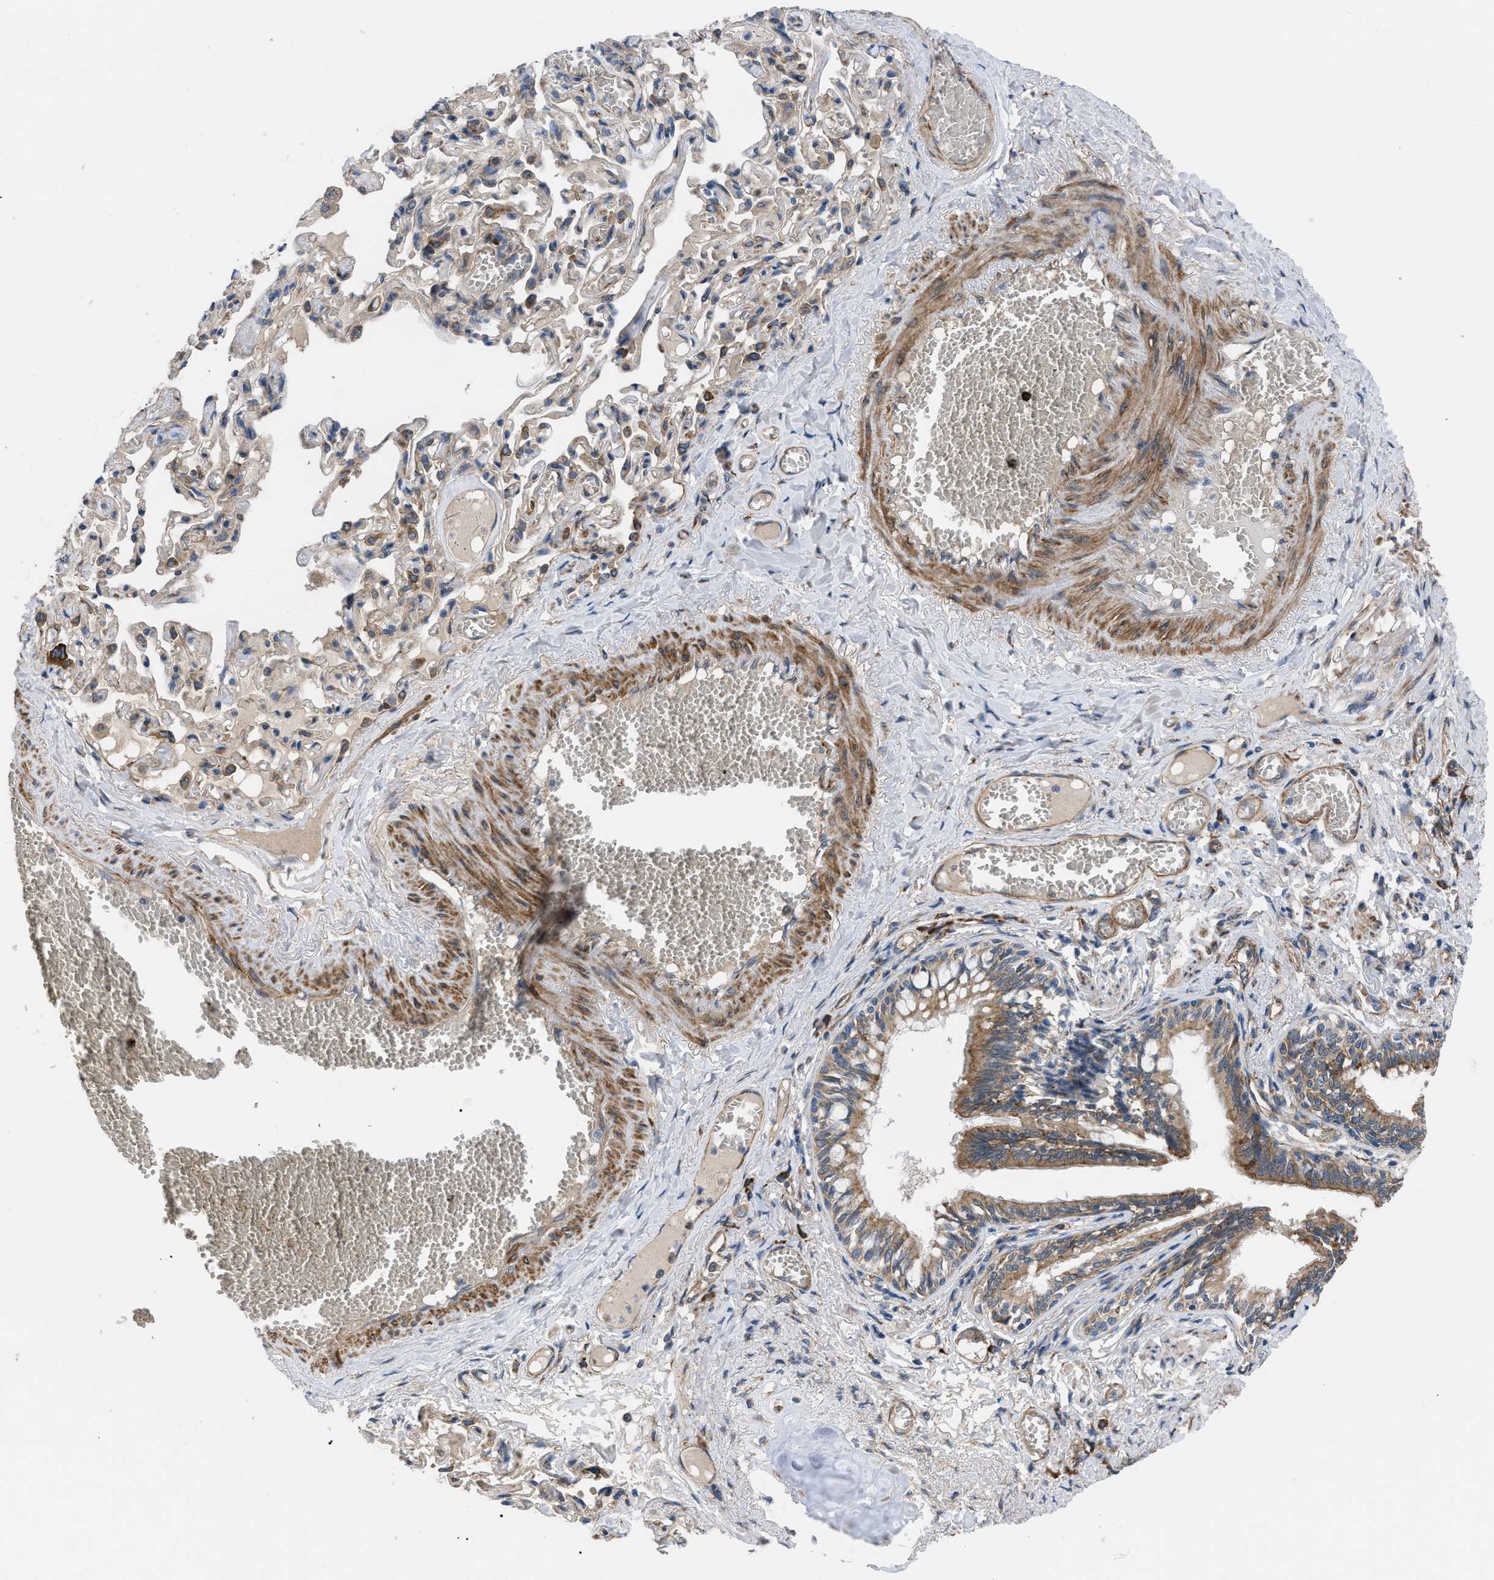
{"staining": {"intensity": "moderate", "quantity": ">75%", "location": "cytoplasmic/membranous"}, "tissue": "bronchus", "cell_type": "Respiratory epithelial cells", "image_type": "normal", "snomed": [{"axis": "morphology", "description": "Normal tissue, NOS"}, {"axis": "morphology", "description": "Inflammation, NOS"}, {"axis": "topography", "description": "Cartilage tissue"}, {"axis": "topography", "description": "Lung"}], "caption": "Normal bronchus reveals moderate cytoplasmic/membranous expression in approximately >75% of respiratory epithelial cells, visualized by immunohistochemistry. The staining was performed using DAB to visualize the protein expression in brown, while the nuclei were stained in blue with hematoxylin (Magnification: 20x).", "gene": "MYO10", "patient": {"sex": "male", "age": 71}}